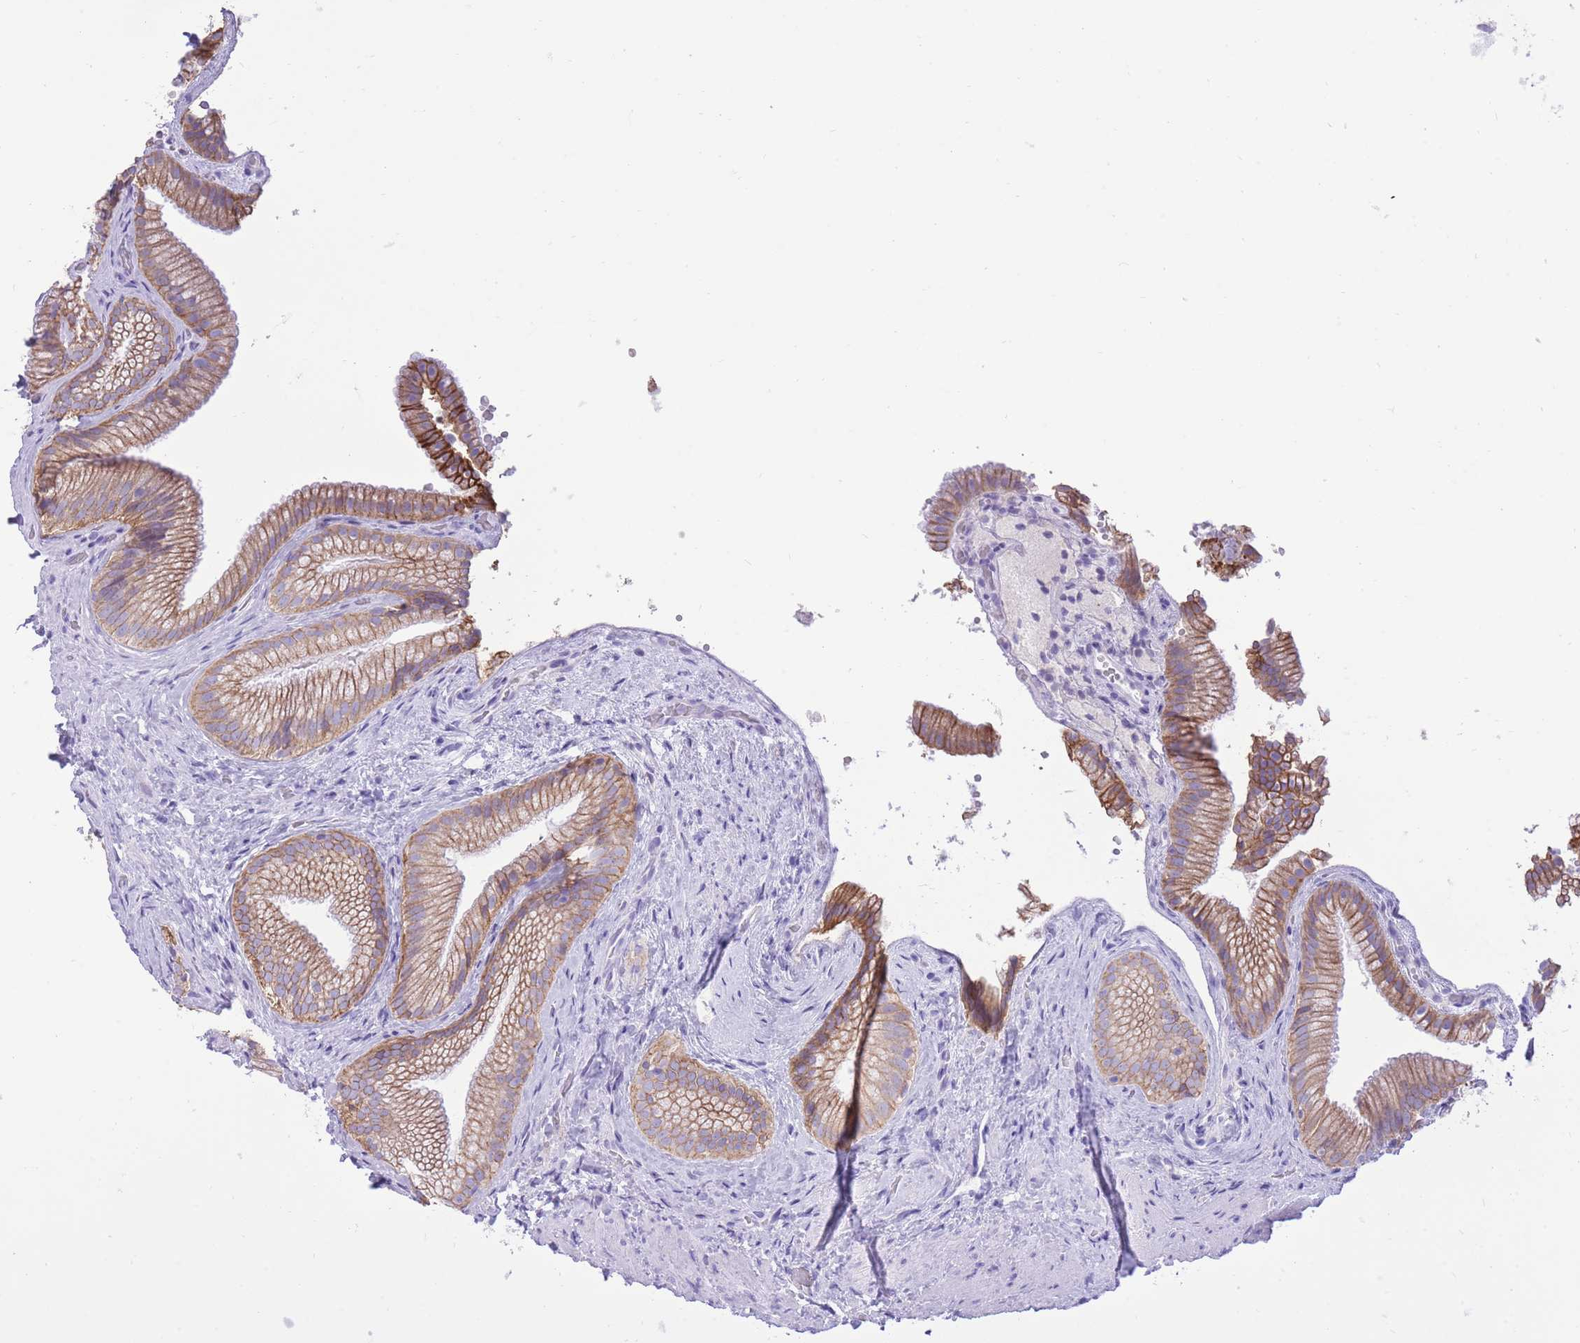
{"staining": {"intensity": "moderate", "quantity": ">75%", "location": "cytoplasmic/membranous"}, "tissue": "gallbladder", "cell_type": "Glandular cells", "image_type": "normal", "snomed": [{"axis": "morphology", "description": "Normal tissue, NOS"}, {"axis": "morphology", "description": "Inflammation, NOS"}, {"axis": "topography", "description": "Gallbladder"}], "caption": "Moderate cytoplasmic/membranous staining is present in about >75% of glandular cells in benign gallbladder.", "gene": "SLC4A4", "patient": {"sex": "male", "age": 51}}